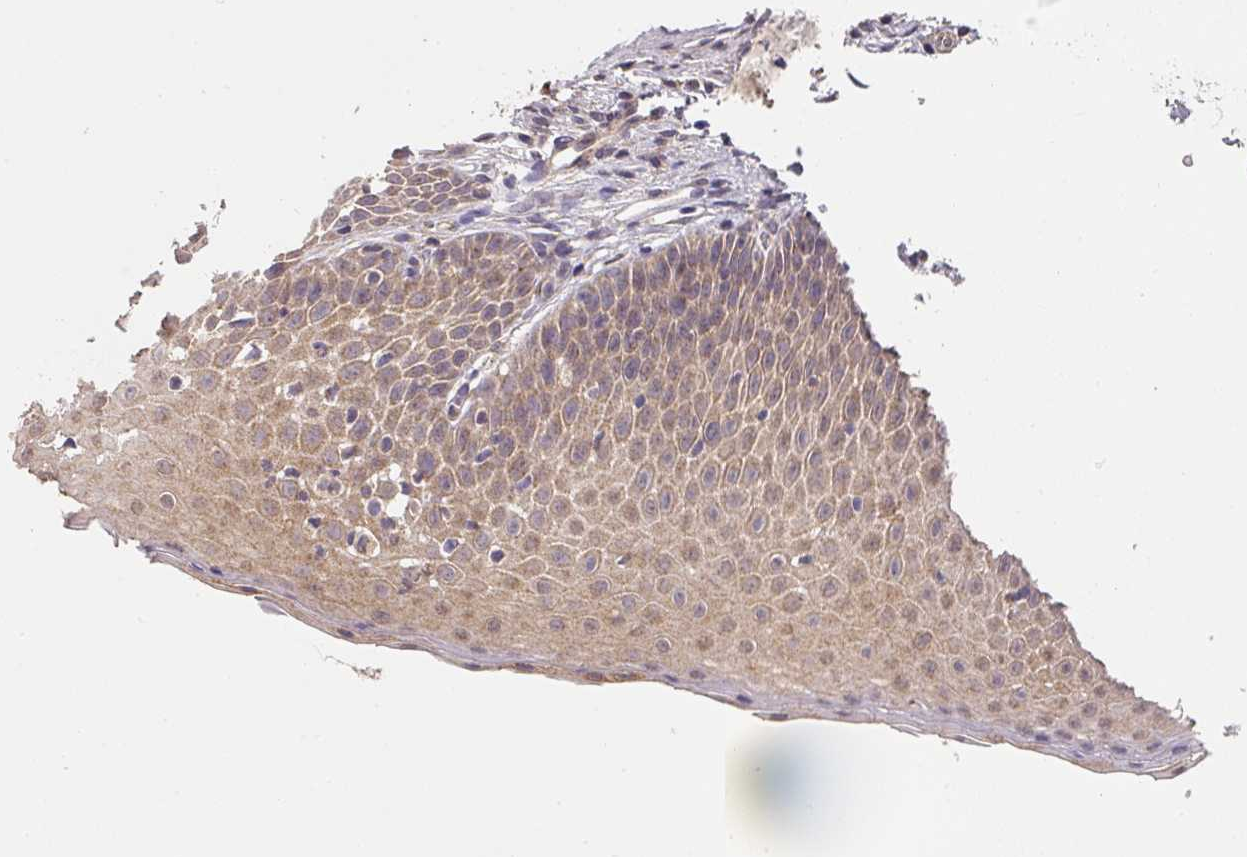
{"staining": {"intensity": "moderate", "quantity": ">75%", "location": "cytoplasmic/membranous"}, "tissue": "cervix", "cell_type": "Glandular cells", "image_type": "normal", "snomed": [{"axis": "morphology", "description": "Normal tissue, NOS"}, {"axis": "topography", "description": "Cervix"}], "caption": "Moderate cytoplasmic/membranous protein staining is appreciated in approximately >75% of glandular cells in cervix. (Brightfield microscopy of DAB IHC at high magnification).", "gene": "EXTL3", "patient": {"sex": "female", "age": 36}}